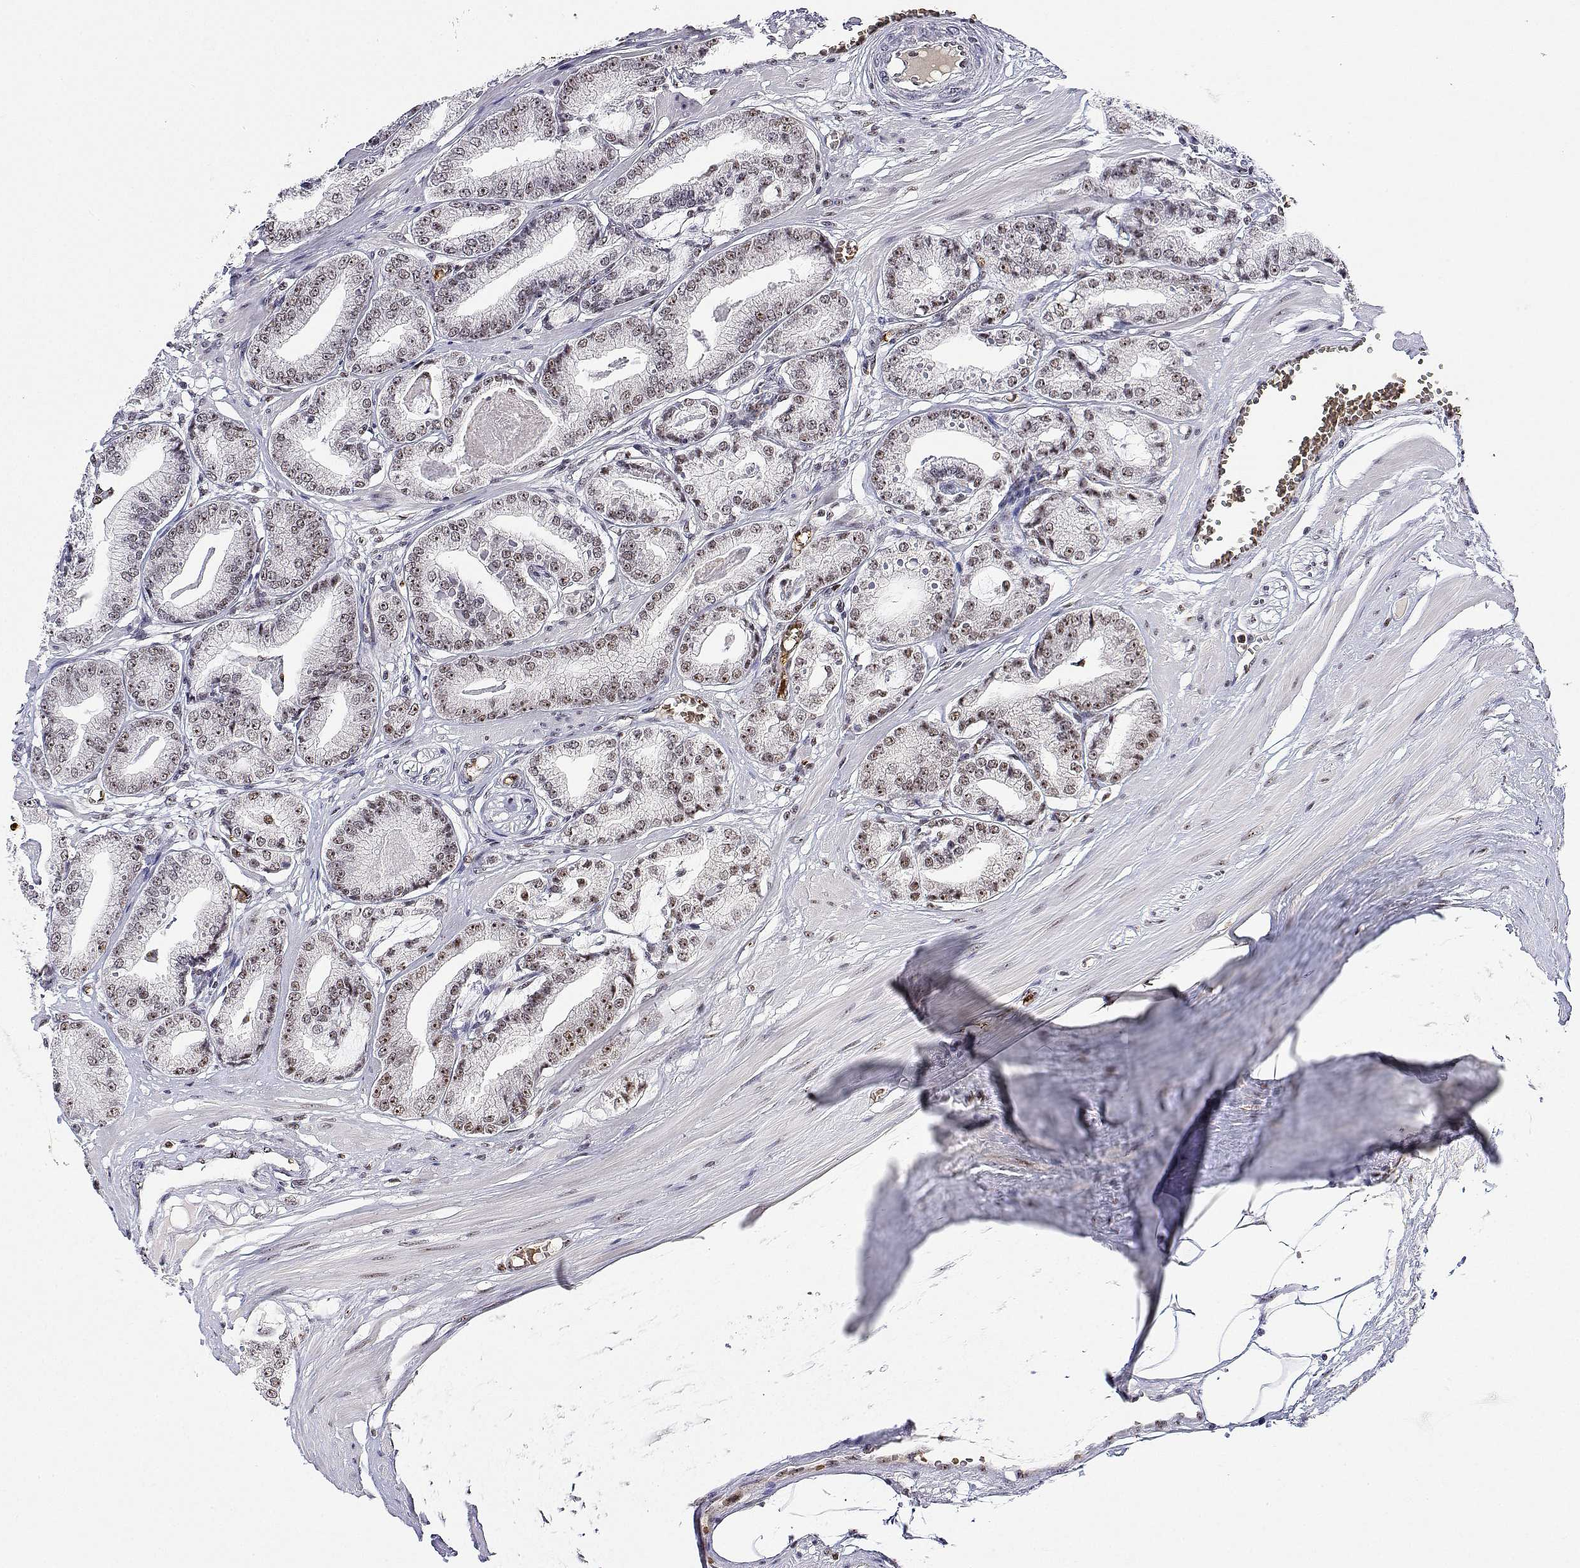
{"staining": {"intensity": "moderate", "quantity": "25%-75%", "location": "nuclear"}, "tissue": "prostate cancer", "cell_type": "Tumor cells", "image_type": "cancer", "snomed": [{"axis": "morphology", "description": "Adenocarcinoma, High grade"}, {"axis": "topography", "description": "Prostate"}], "caption": "A high-resolution photomicrograph shows immunohistochemistry staining of adenocarcinoma (high-grade) (prostate), which demonstrates moderate nuclear staining in about 25%-75% of tumor cells. The staining is performed using DAB brown chromogen to label protein expression. The nuclei are counter-stained blue using hematoxylin.", "gene": "ADAR", "patient": {"sex": "male", "age": 71}}